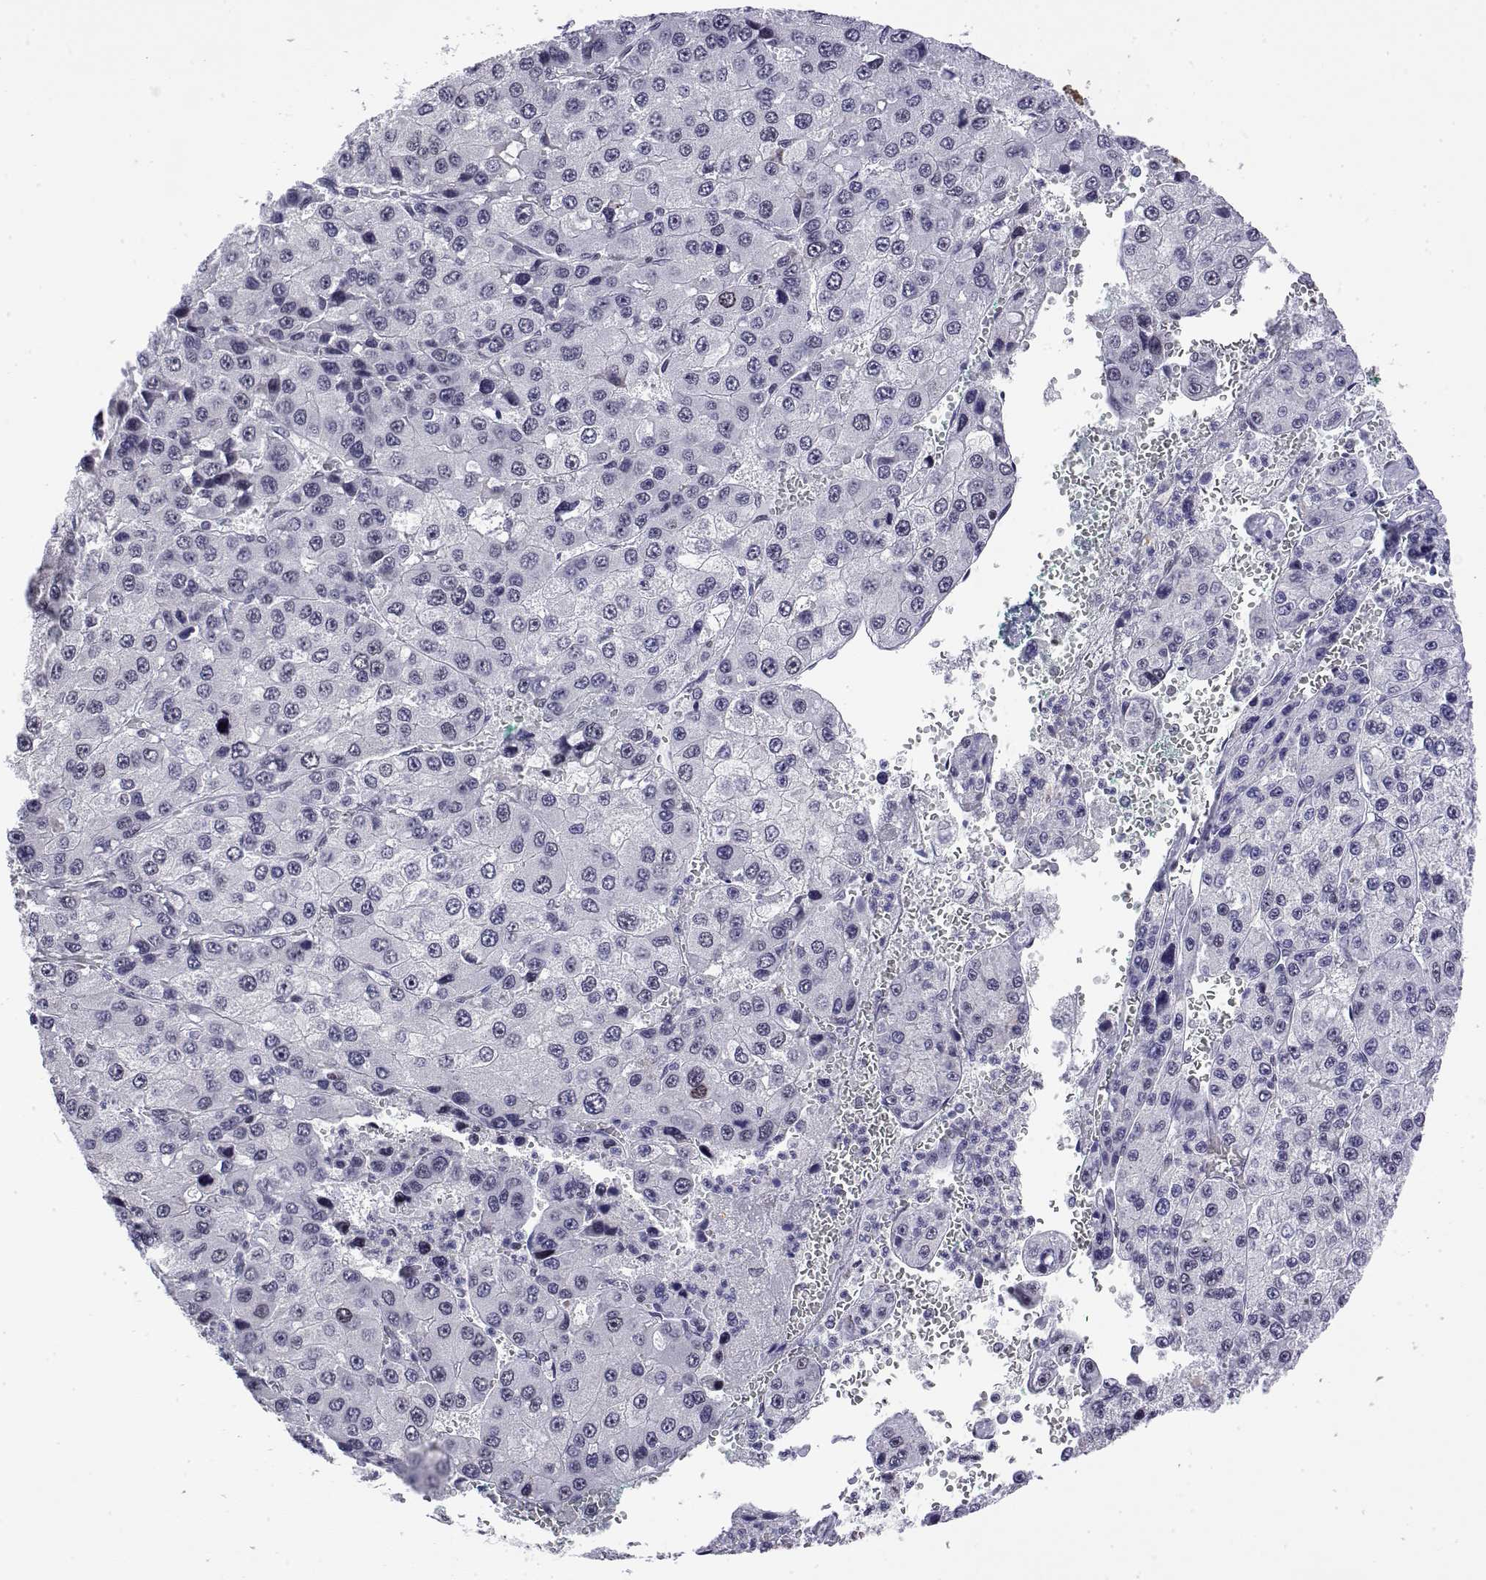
{"staining": {"intensity": "negative", "quantity": "none", "location": "none"}, "tissue": "liver cancer", "cell_type": "Tumor cells", "image_type": "cancer", "snomed": [{"axis": "morphology", "description": "Carcinoma, Hepatocellular, NOS"}, {"axis": "topography", "description": "Liver"}], "caption": "There is no significant expression in tumor cells of liver cancer. (DAB immunohistochemistry visualized using brightfield microscopy, high magnification).", "gene": "POLDIP3", "patient": {"sex": "female", "age": 73}}